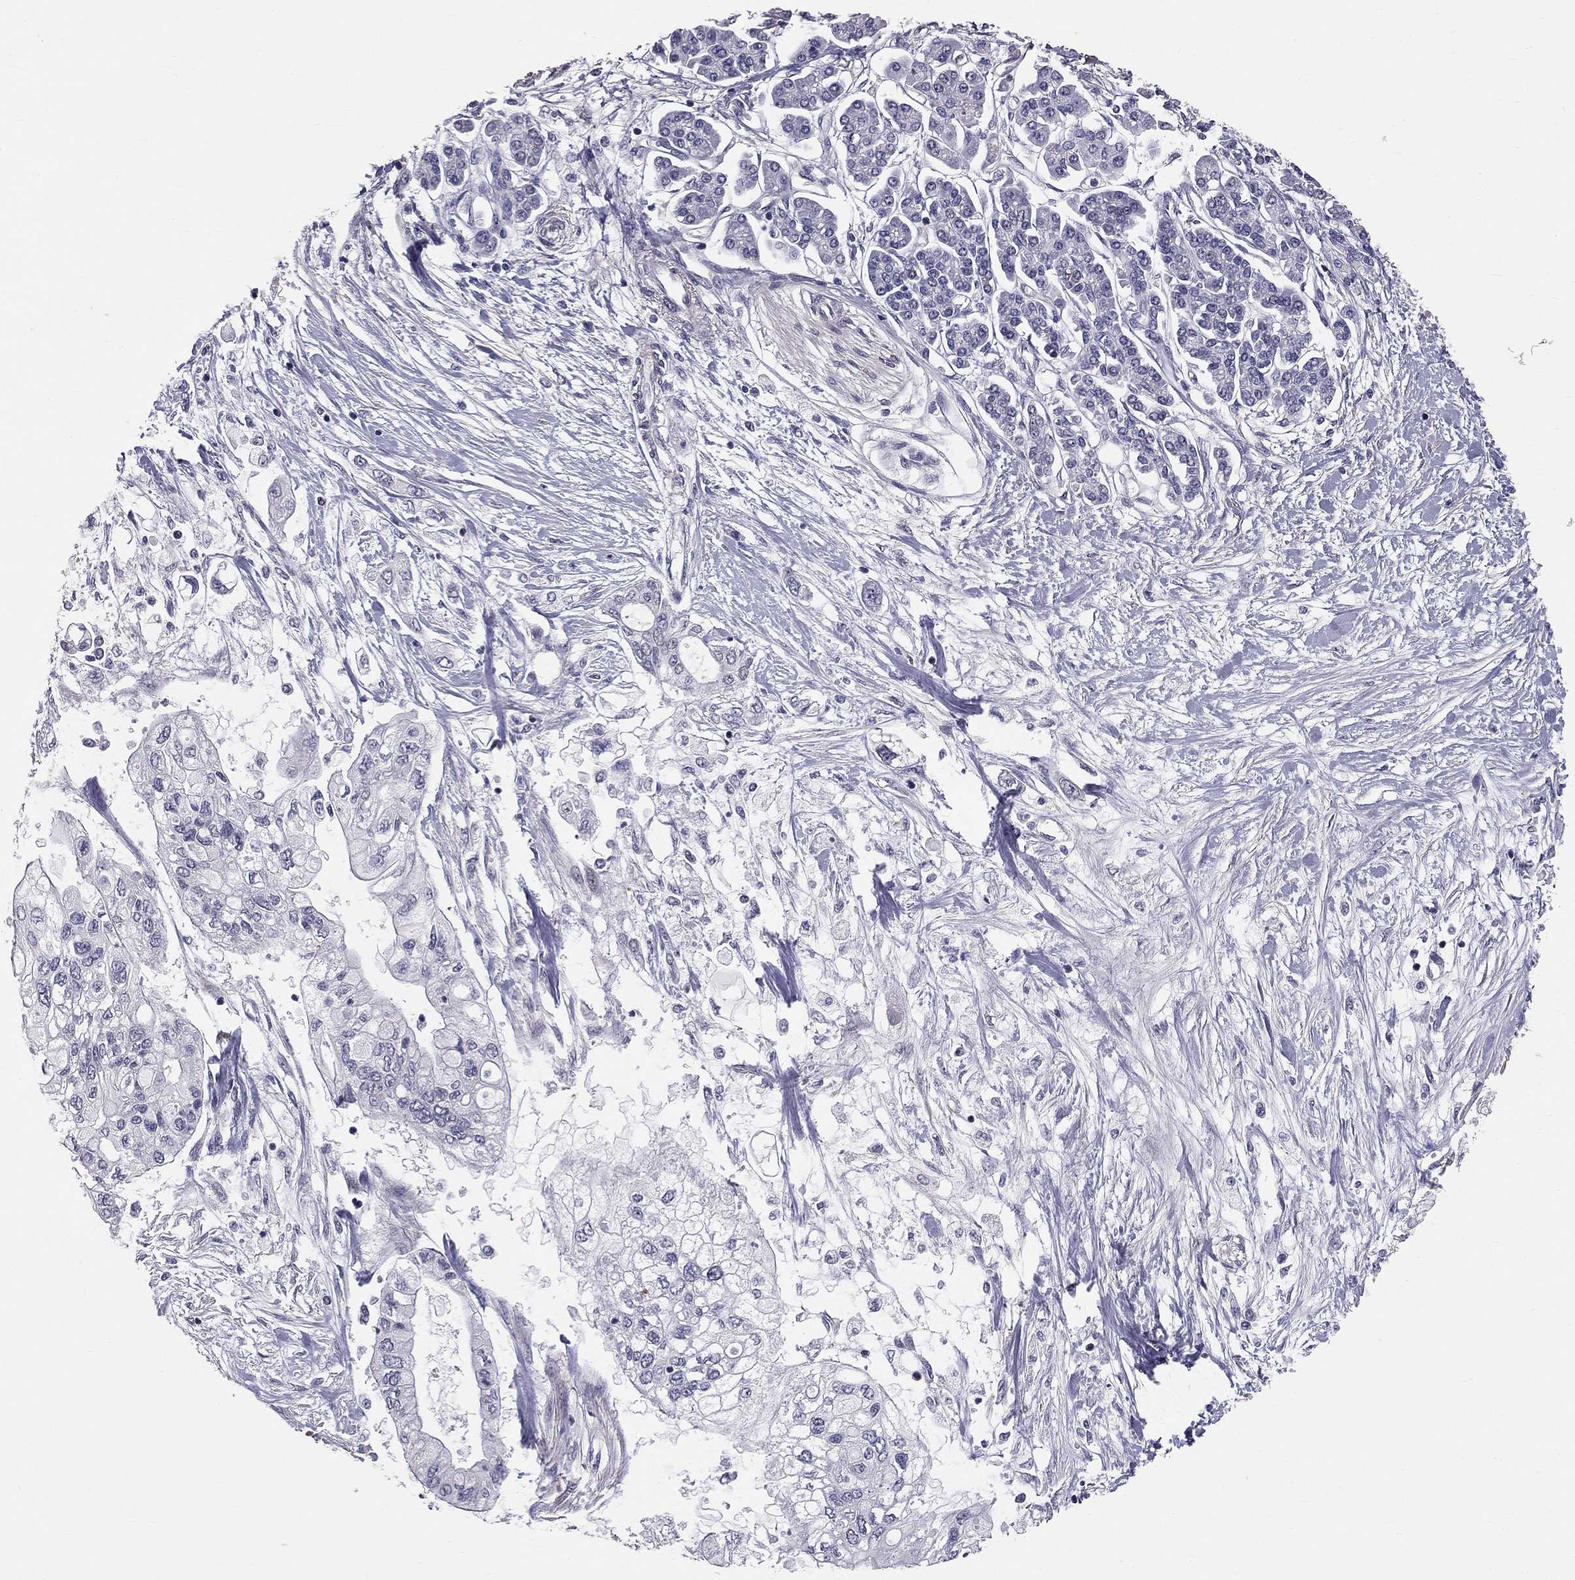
{"staining": {"intensity": "negative", "quantity": "none", "location": "none"}, "tissue": "pancreatic cancer", "cell_type": "Tumor cells", "image_type": "cancer", "snomed": [{"axis": "morphology", "description": "Adenocarcinoma, NOS"}, {"axis": "topography", "description": "Pancreas"}], "caption": "Photomicrograph shows no protein expression in tumor cells of pancreatic adenocarcinoma tissue.", "gene": "GJB4", "patient": {"sex": "female", "age": 77}}